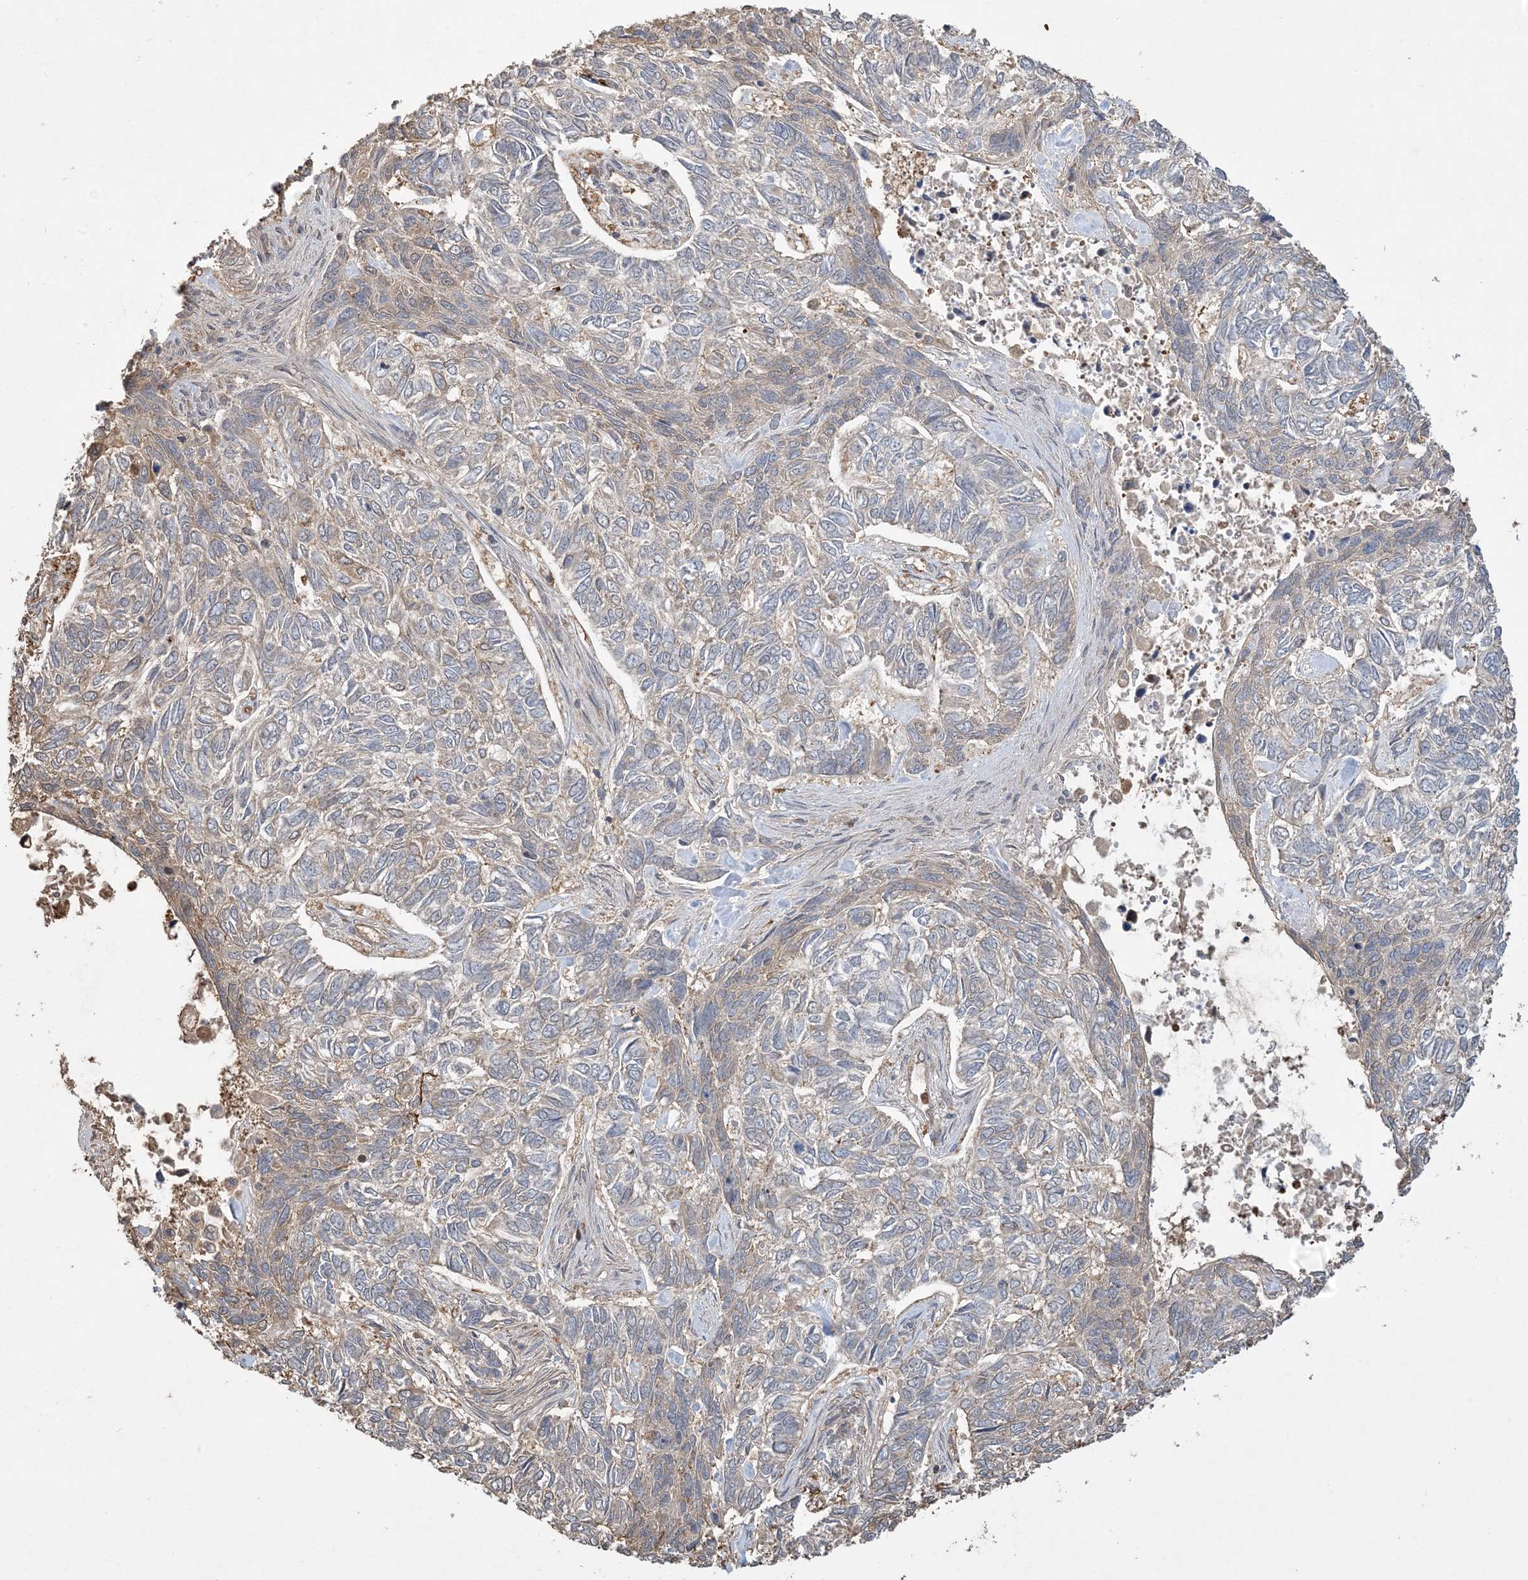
{"staining": {"intensity": "weak", "quantity": "<25%", "location": "cytoplasmic/membranous"}, "tissue": "skin cancer", "cell_type": "Tumor cells", "image_type": "cancer", "snomed": [{"axis": "morphology", "description": "Basal cell carcinoma"}, {"axis": "topography", "description": "Skin"}], "caption": "Immunohistochemistry photomicrograph of human skin cancer (basal cell carcinoma) stained for a protein (brown), which demonstrates no expression in tumor cells.", "gene": "TMSB4X", "patient": {"sex": "female", "age": 65}}